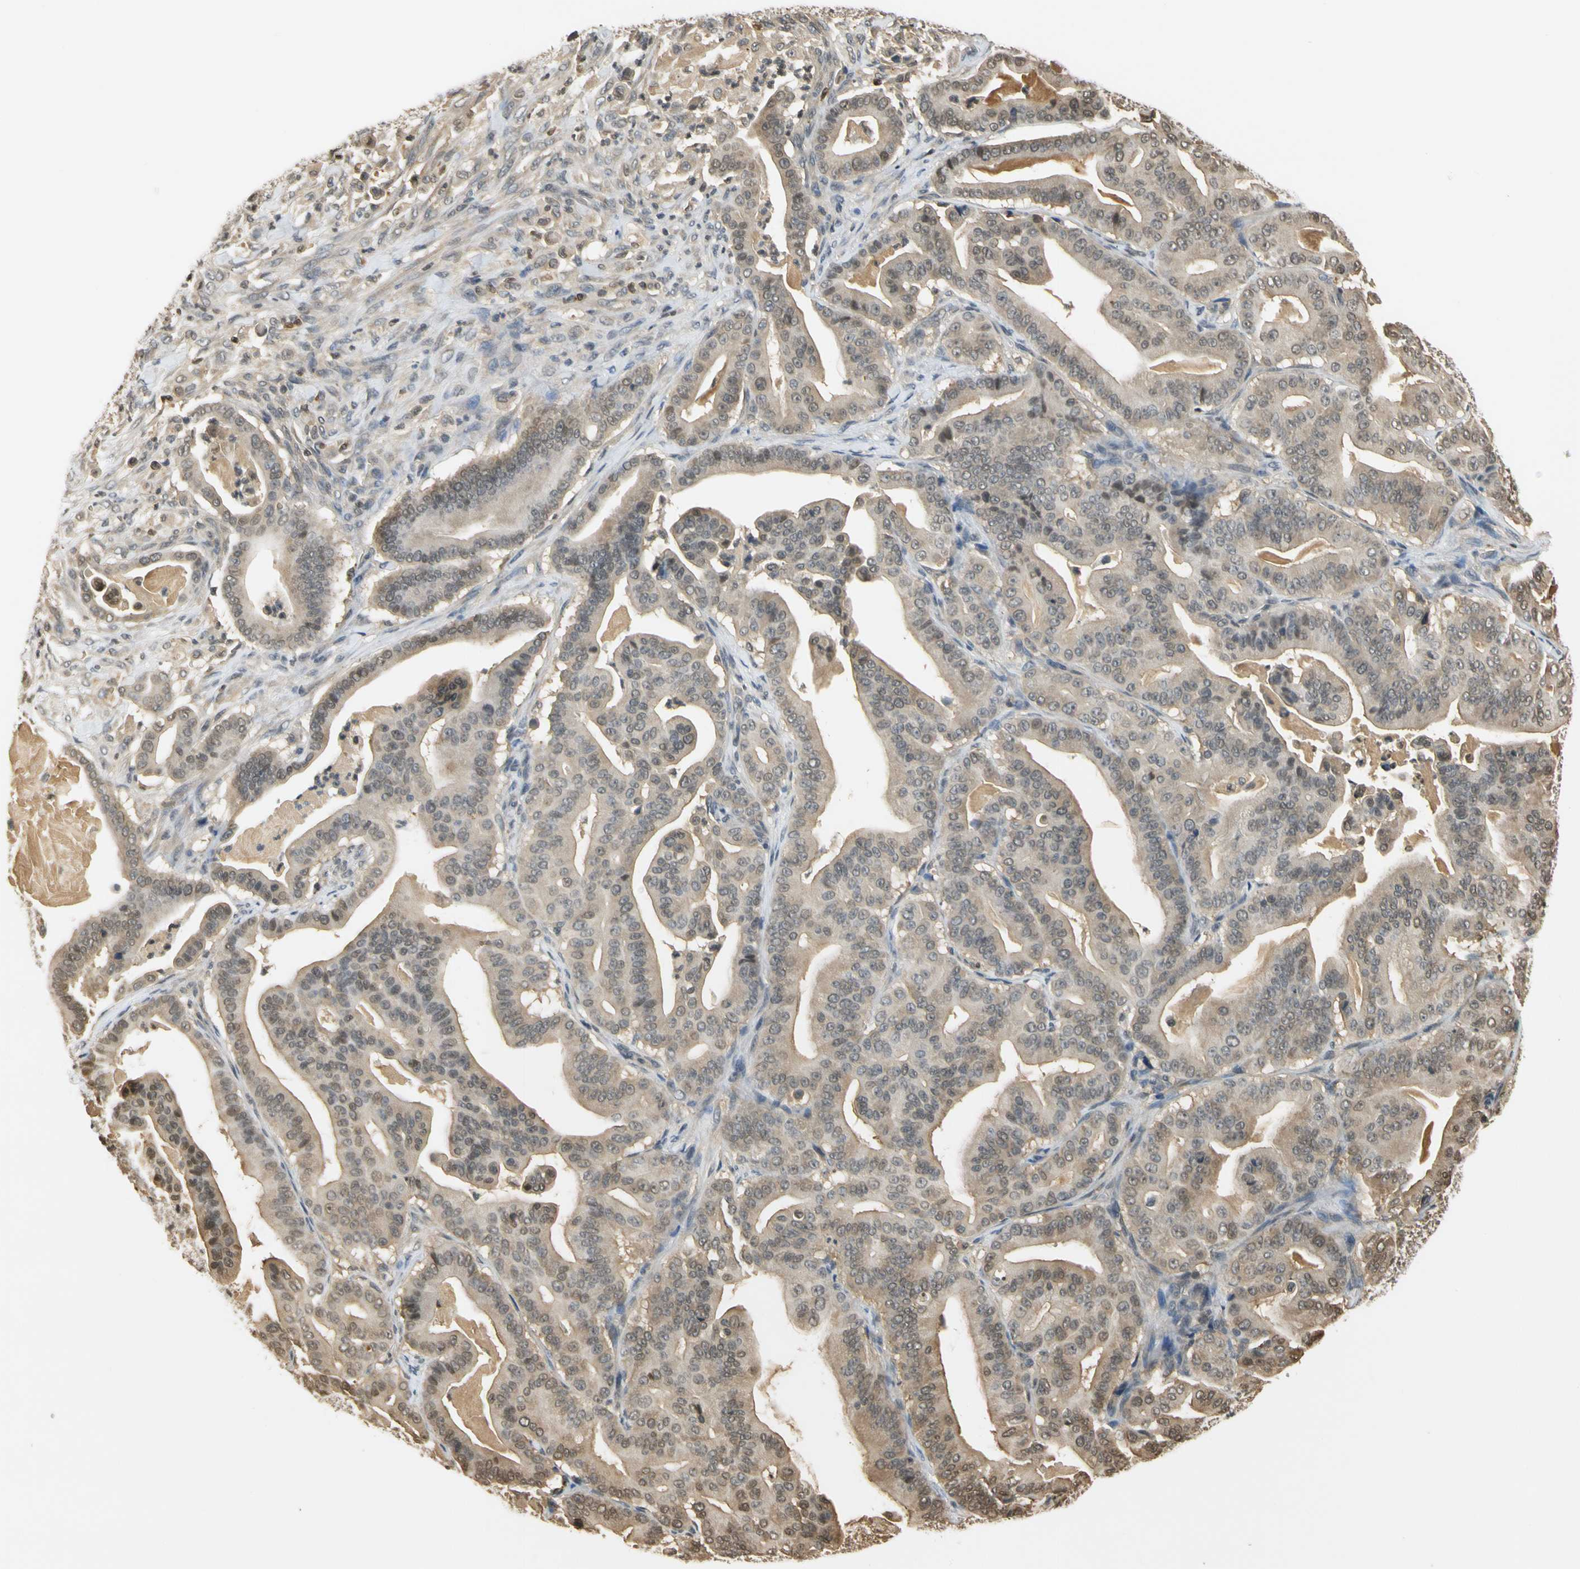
{"staining": {"intensity": "weak", "quantity": ">75%", "location": "cytoplasmic/membranous"}, "tissue": "pancreatic cancer", "cell_type": "Tumor cells", "image_type": "cancer", "snomed": [{"axis": "morphology", "description": "Adenocarcinoma, NOS"}, {"axis": "topography", "description": "Pancreas"}], "caption": "Protein analysis of pancreatic cancer tissue reveals weak cytoplasmic/membranous positivity in about >75% of tumor cells.", "gene": "SOD1", "patient": {"sex": "male", "age": 63}}